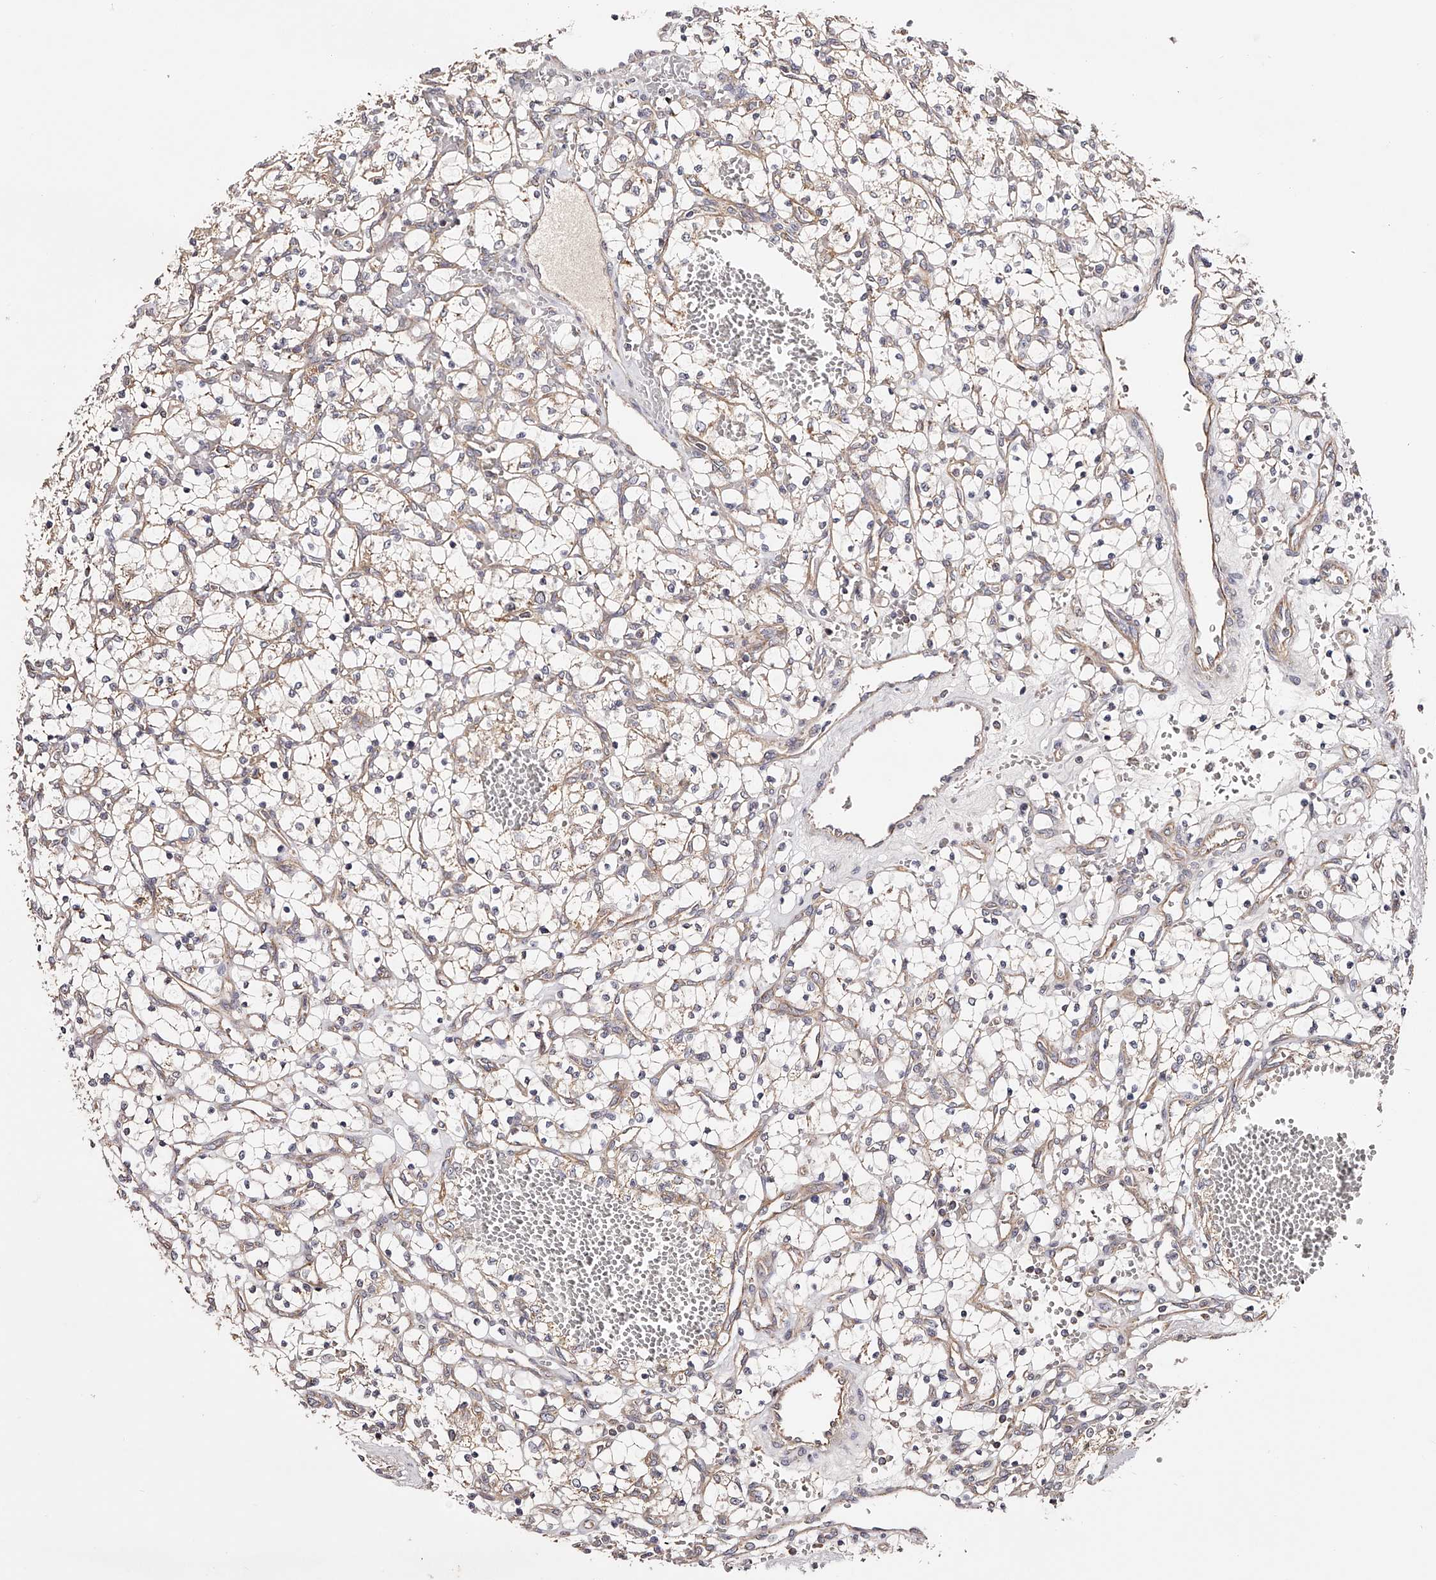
{"staining": {"intensity": "negative", "quantity": "none", "location": "none"}, "tissue": "renal cancer", "cell_type": "Tumor cells", "image_type": "cancer", "snomed": [{"axis": "morphology", "description": "Adenocarcinoma, NOS"}, {"axis": "topography", "description": "Kidney"}], "caption": "Protein analysis of renal adenocarcinoma shows no significant positivity in tumor cells.", "gene": "USP21", "patient": {"sex": "female", "age": 69}}